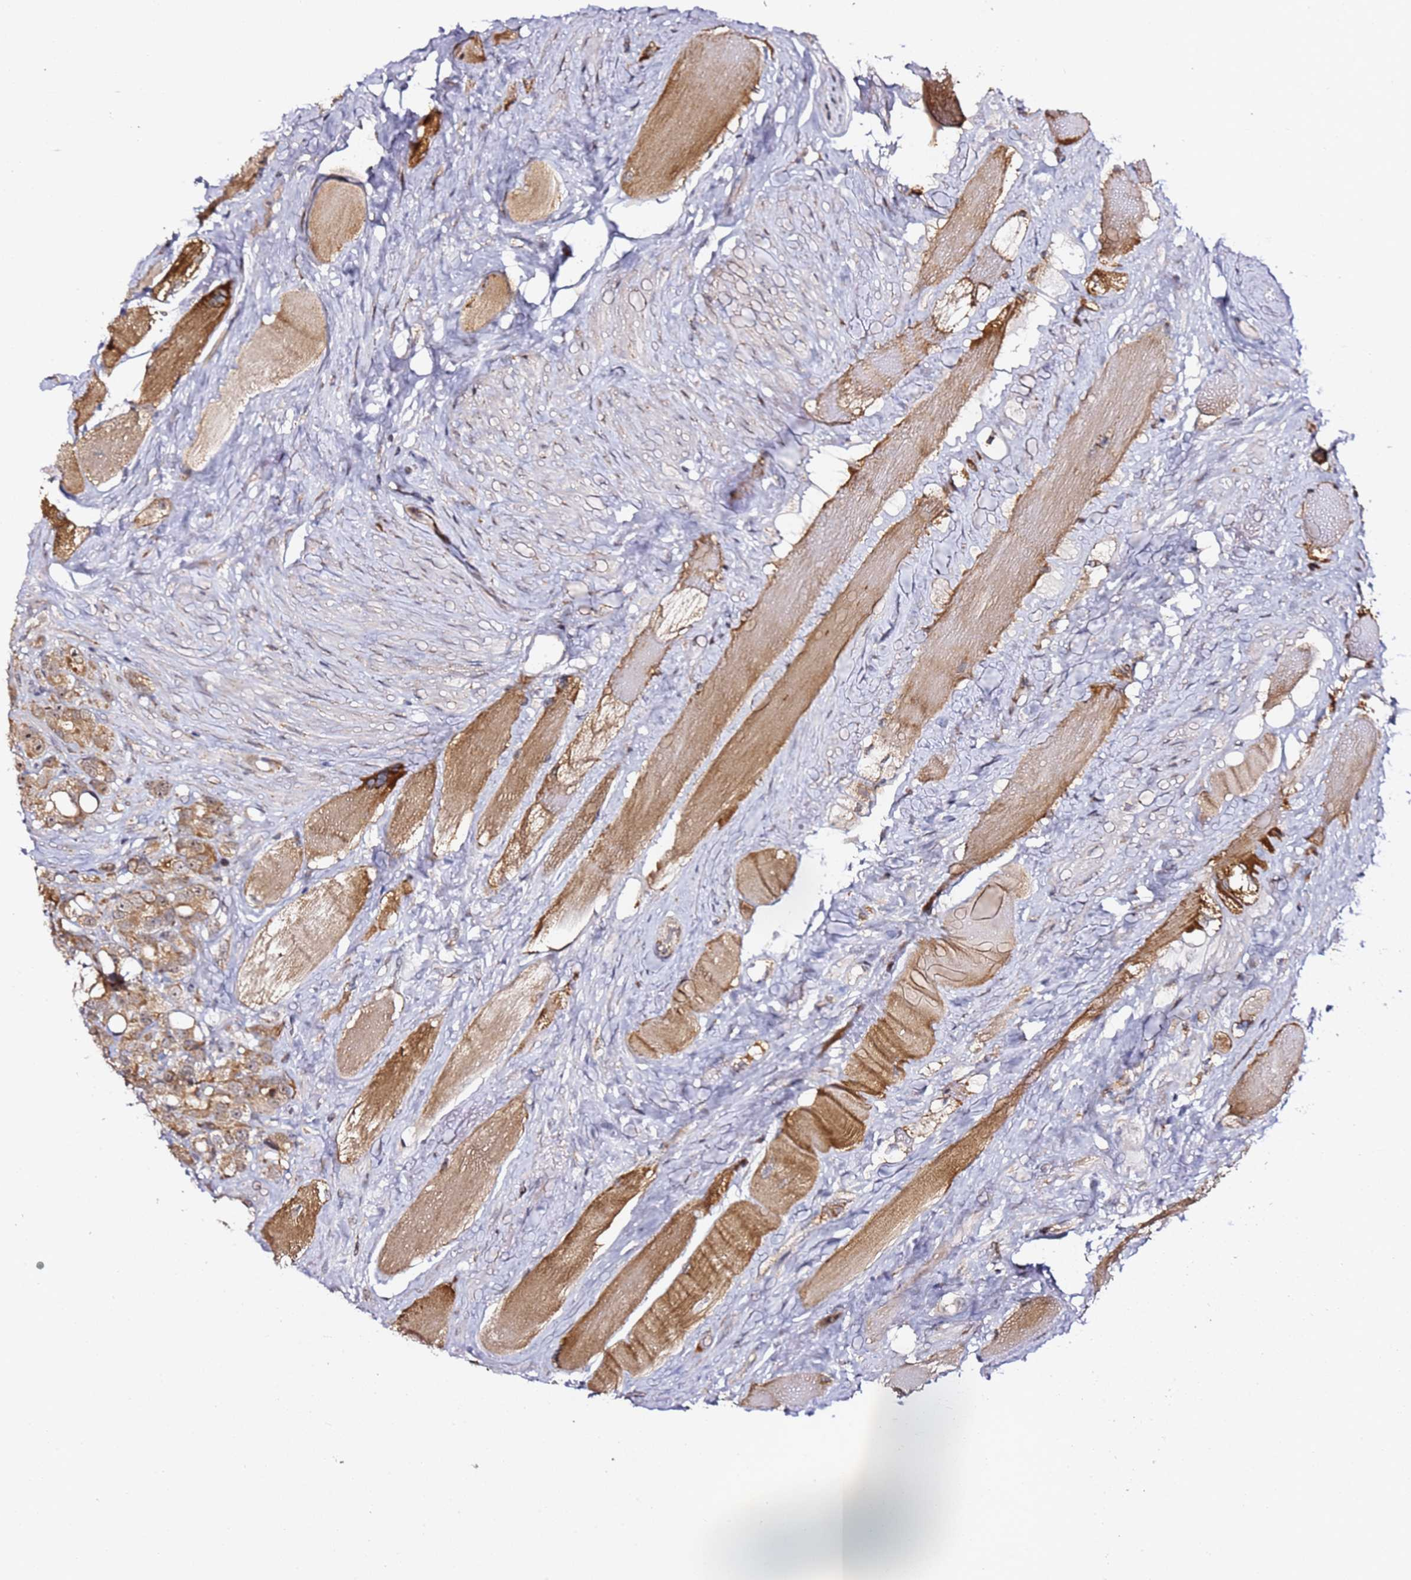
{"staining": {"intensity": "weak", "quantity": ">75%", "location": "cytoplasmic/membranous,nuclear"}, "tissue": "prostate cancer", "cell_type": "Tumor cells", "image_type": "cancer", "snomed": [{"axis": "morphology", "description": "Adenocarcinoma, NOS"}, {"axis": "topography", "description": "Prostate"}], "caption": "Prostate cancer (adenocarcinoma) stained with a brown dye displays weak cytoplasmic/membranous and nuclear positive positivity in about >75% of tumor cells.", "gene": "TP53AIP1", "patient": {"sex": "male", "age": 79}}